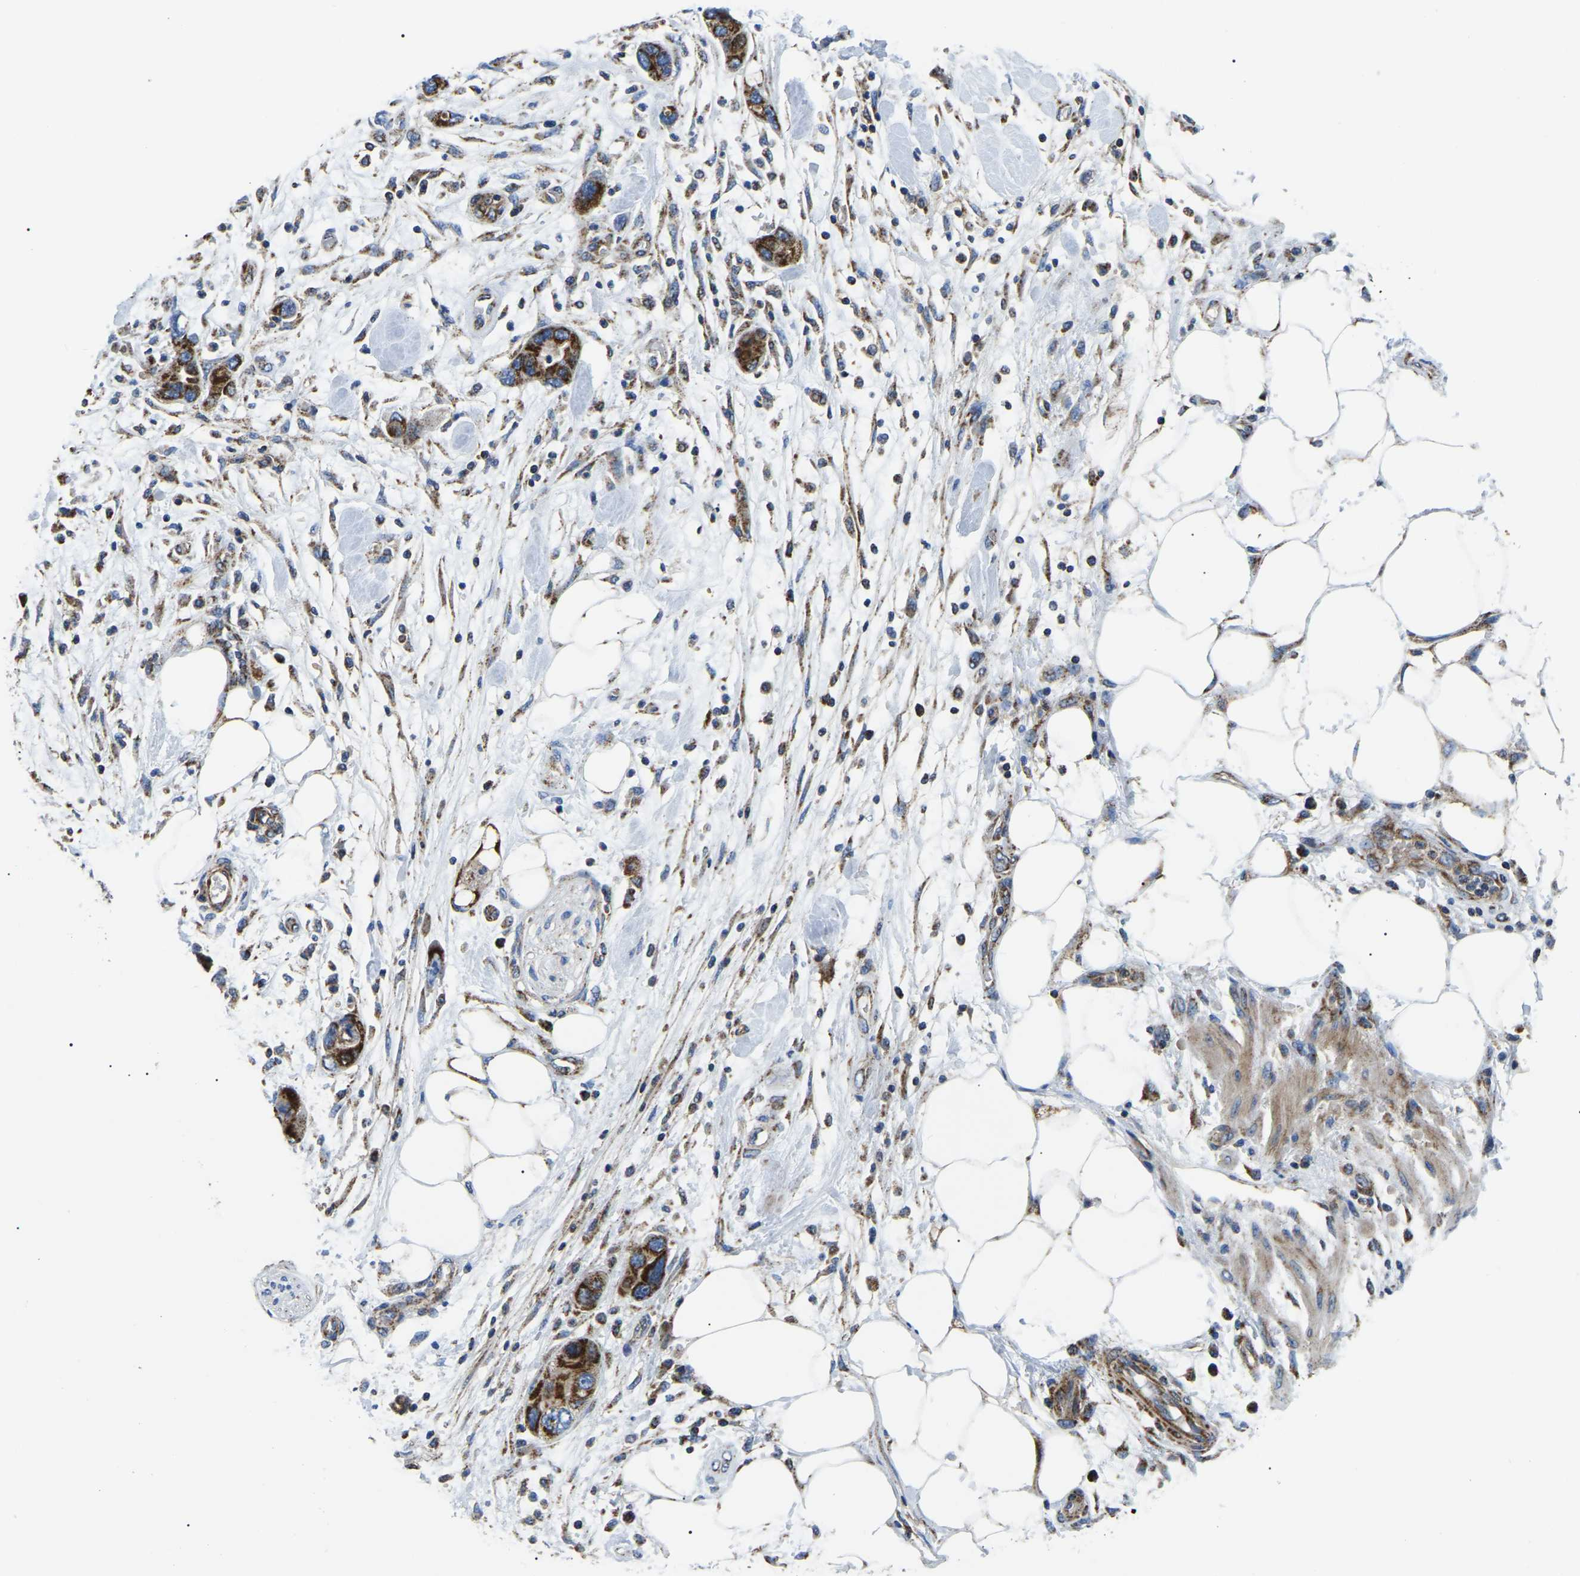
{"staining": {"intensity": "moderate", "quantity": ">75%", "location": "cytoplasmic/membranous"}, "tissue": "pancreatic cancer", "cell_type": "Tumor cells", "image_type": "cancer", "snomed": [{"axis": "morphology", "description": "Normal tissue, NOS"}, {"axis": "morphology", "description": "Adenocarcinoma, NOS"}, {"axis": "topography", "description": "Pancreas"}], "caption": "This is an image of immunohistochemistry (IHC) staining of pancreatic adenocarcinoma, which shows moderate positivity in the cytoplasmic/membranous of tumor cells.", "gene": "PPM1E", "patient": {"sex": "female", "age": 71}}